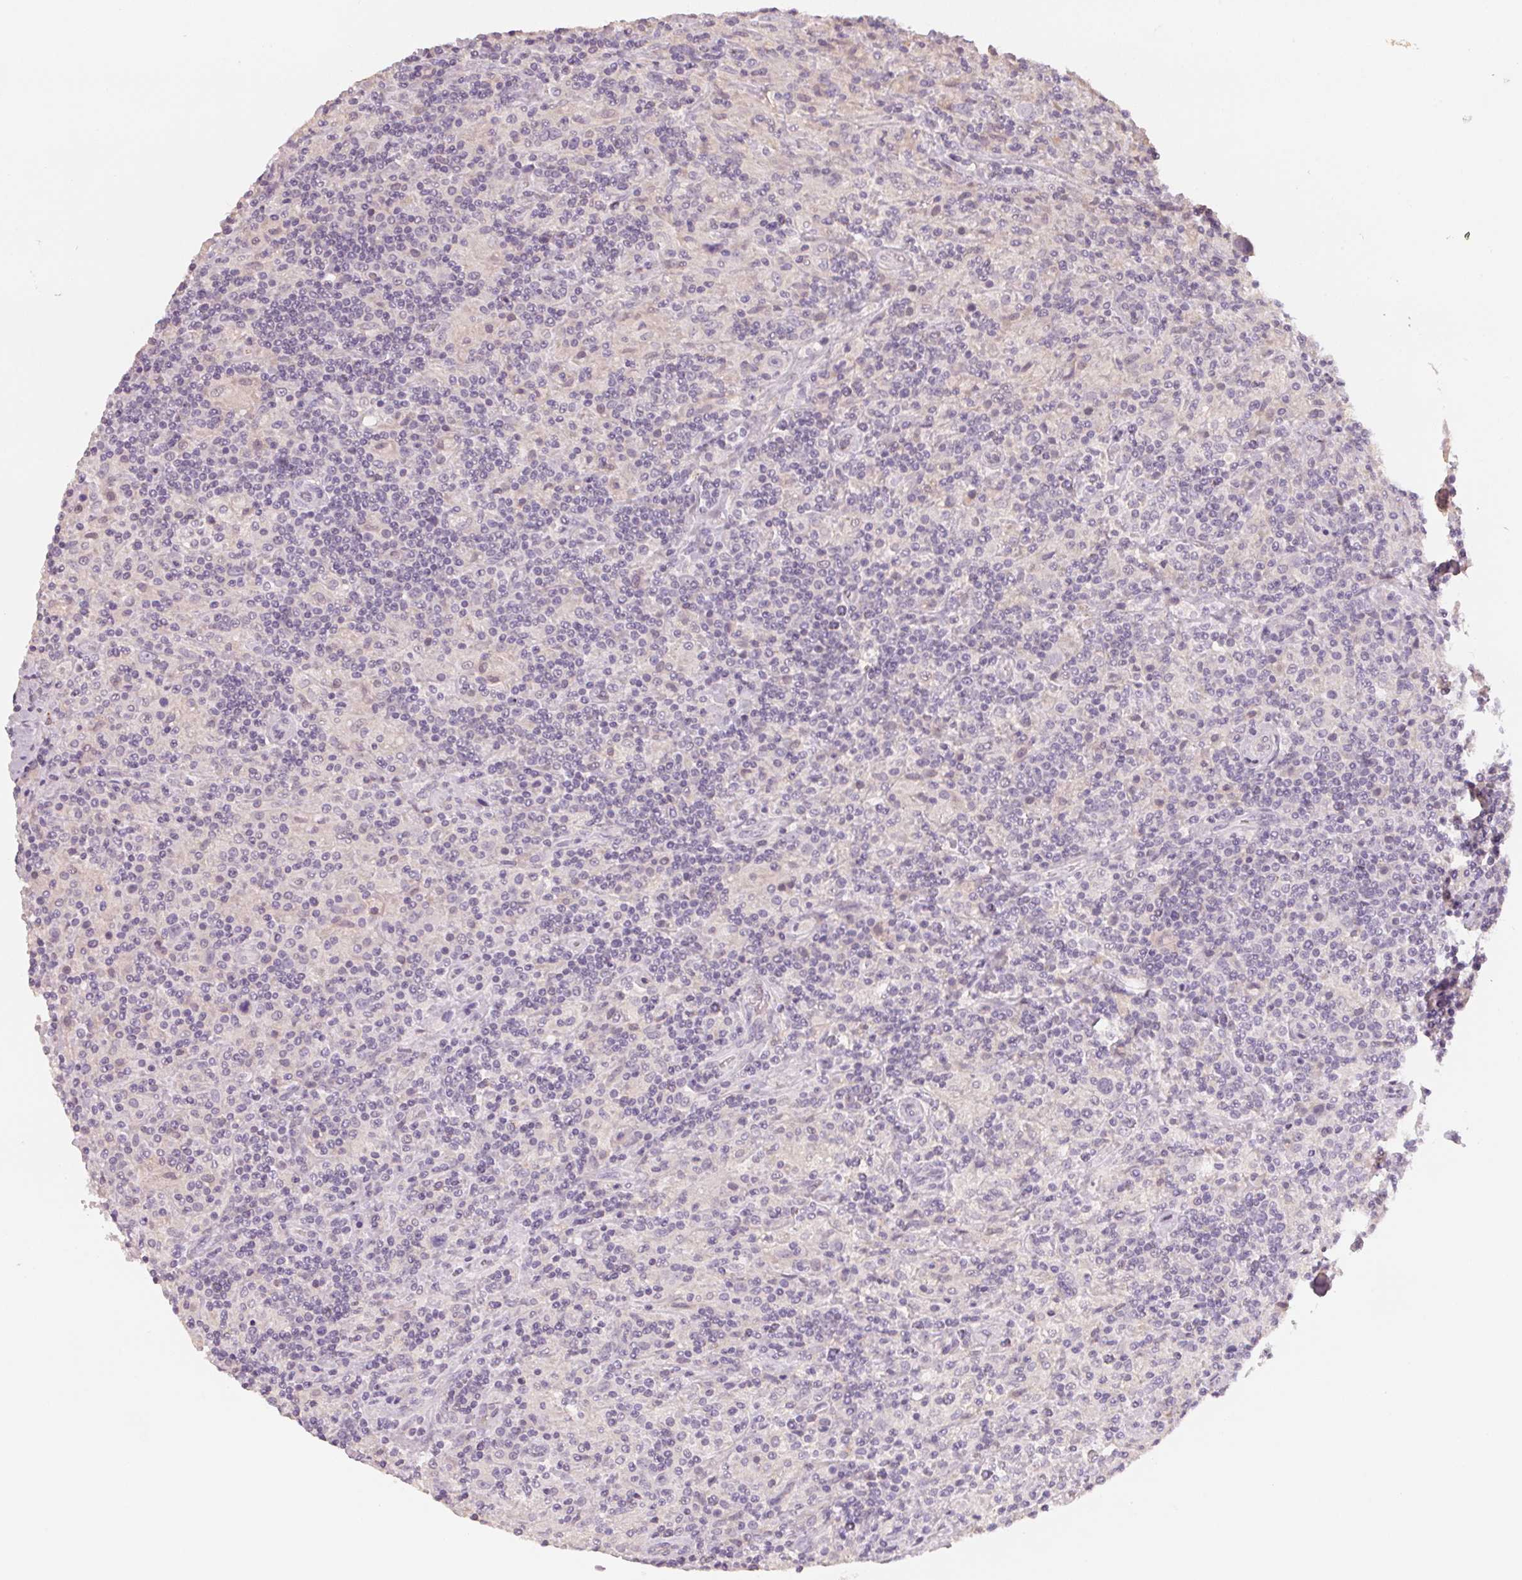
{"staining": {"intensity": "negative", "quantity": "none", "location": "none"}, "tissue": "lymphoma", "cell_type": "Tumor cells", "image_type": "cancer", "snomed": [{"axis": "morphology", "description": "Hodgkin's disease, NOS"}, {"axis": "topography", "description": "Lymph node"}], "caption": "A high-resolution image shows immunohistochemistry staining of lymphoma, which shows no significant staining in tumor cells. (DAB (3,3'-diaminobenzidine) IHC visualized using brightfield microscopy, high magnification).", "gene": "TREH", "patient": {"sex": "male", "age": 70}}